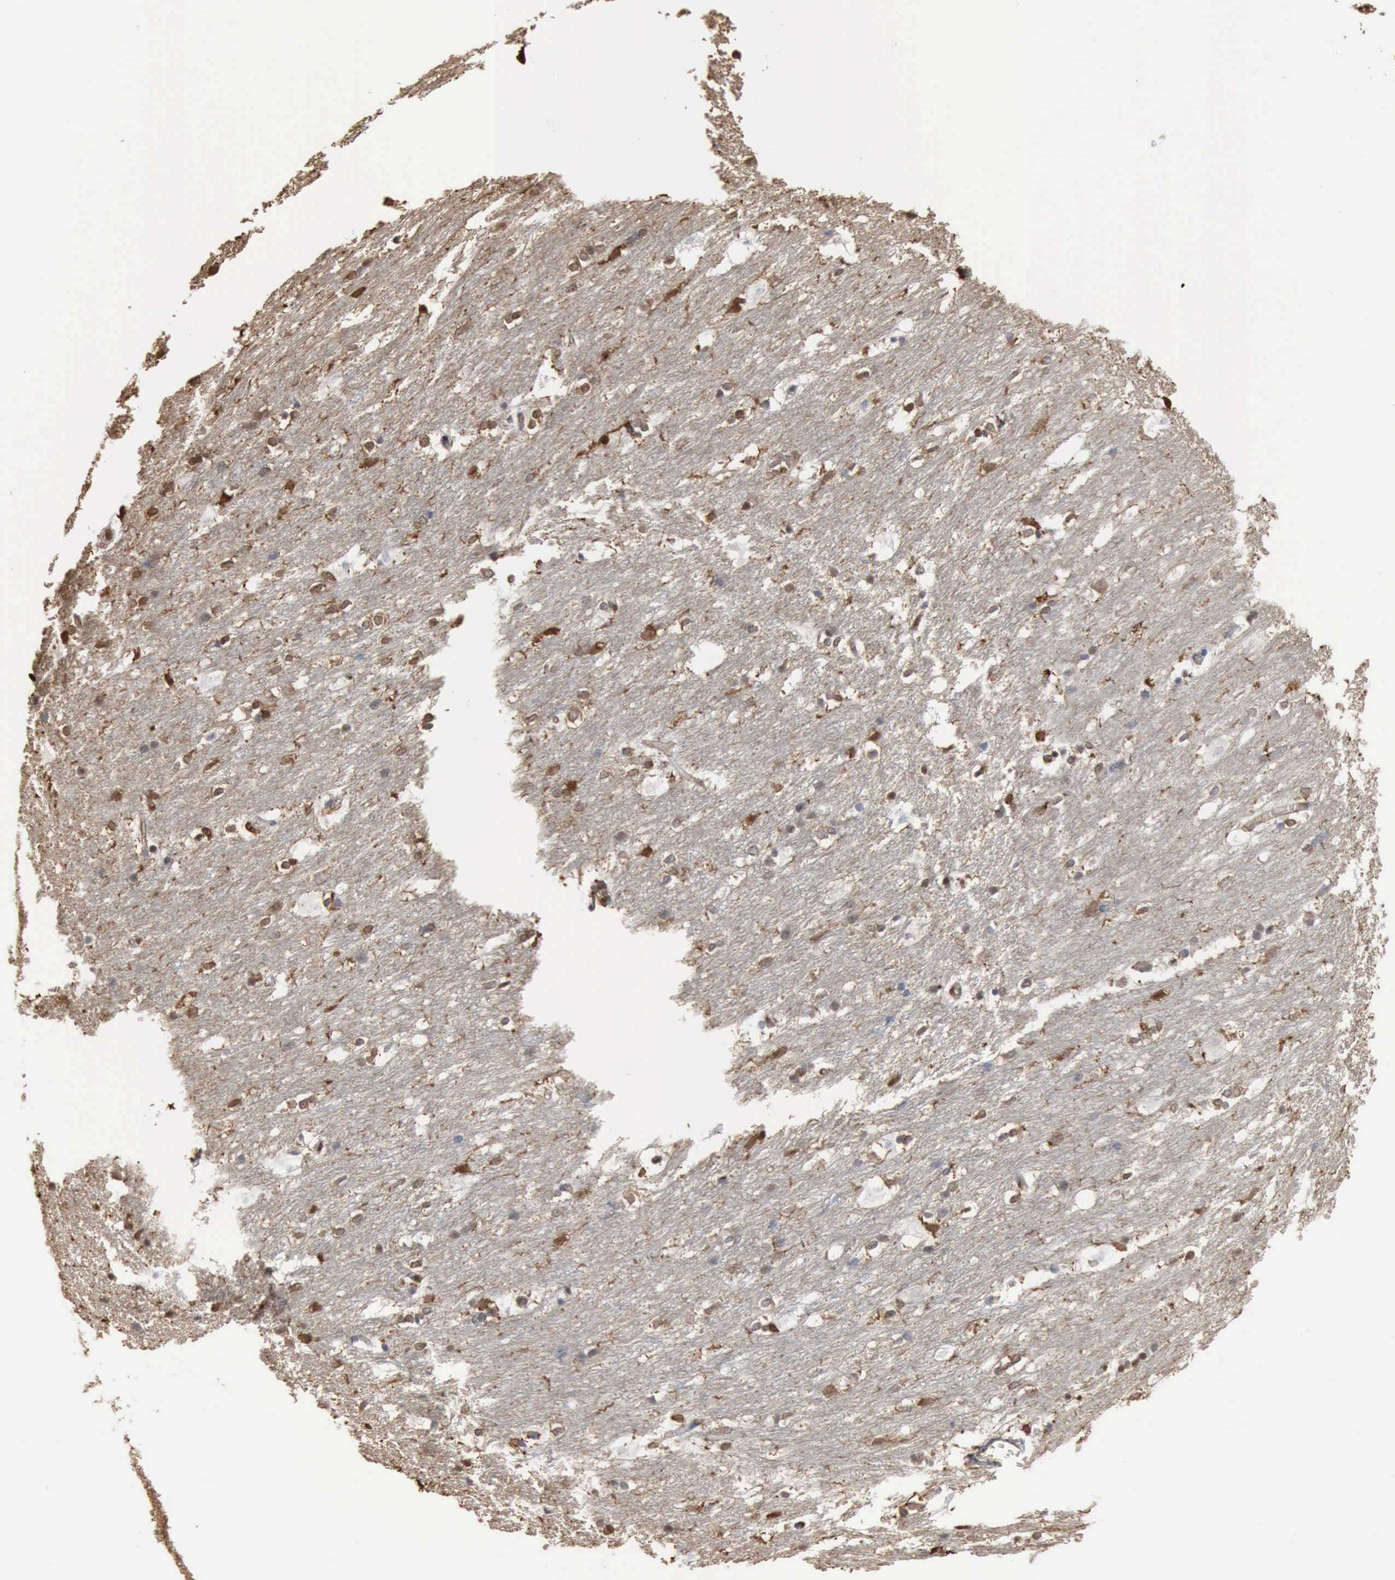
{"staining": {"intensity": "weak", "quantity": "25%-75%", "location": "cytoplasmic/membranous,nuclear"}, "tissue": "caudate", "cell_type": "Glial cells", "image_type": "normal", "snomed": [{"axis": "morphology", "description": "Normal tissue, NOS"}, {"axis": "topography", "description": "Lateral ventricle wall"}], "caption": "Glial cells demonstrate low levels of weak cytoplasmic/membranous,nuclear expression in approximately 25%-75% of cells in unremarkable human caudate.", "gene": "FSCN1", "patient": {"sex": "female", "age": 19}}